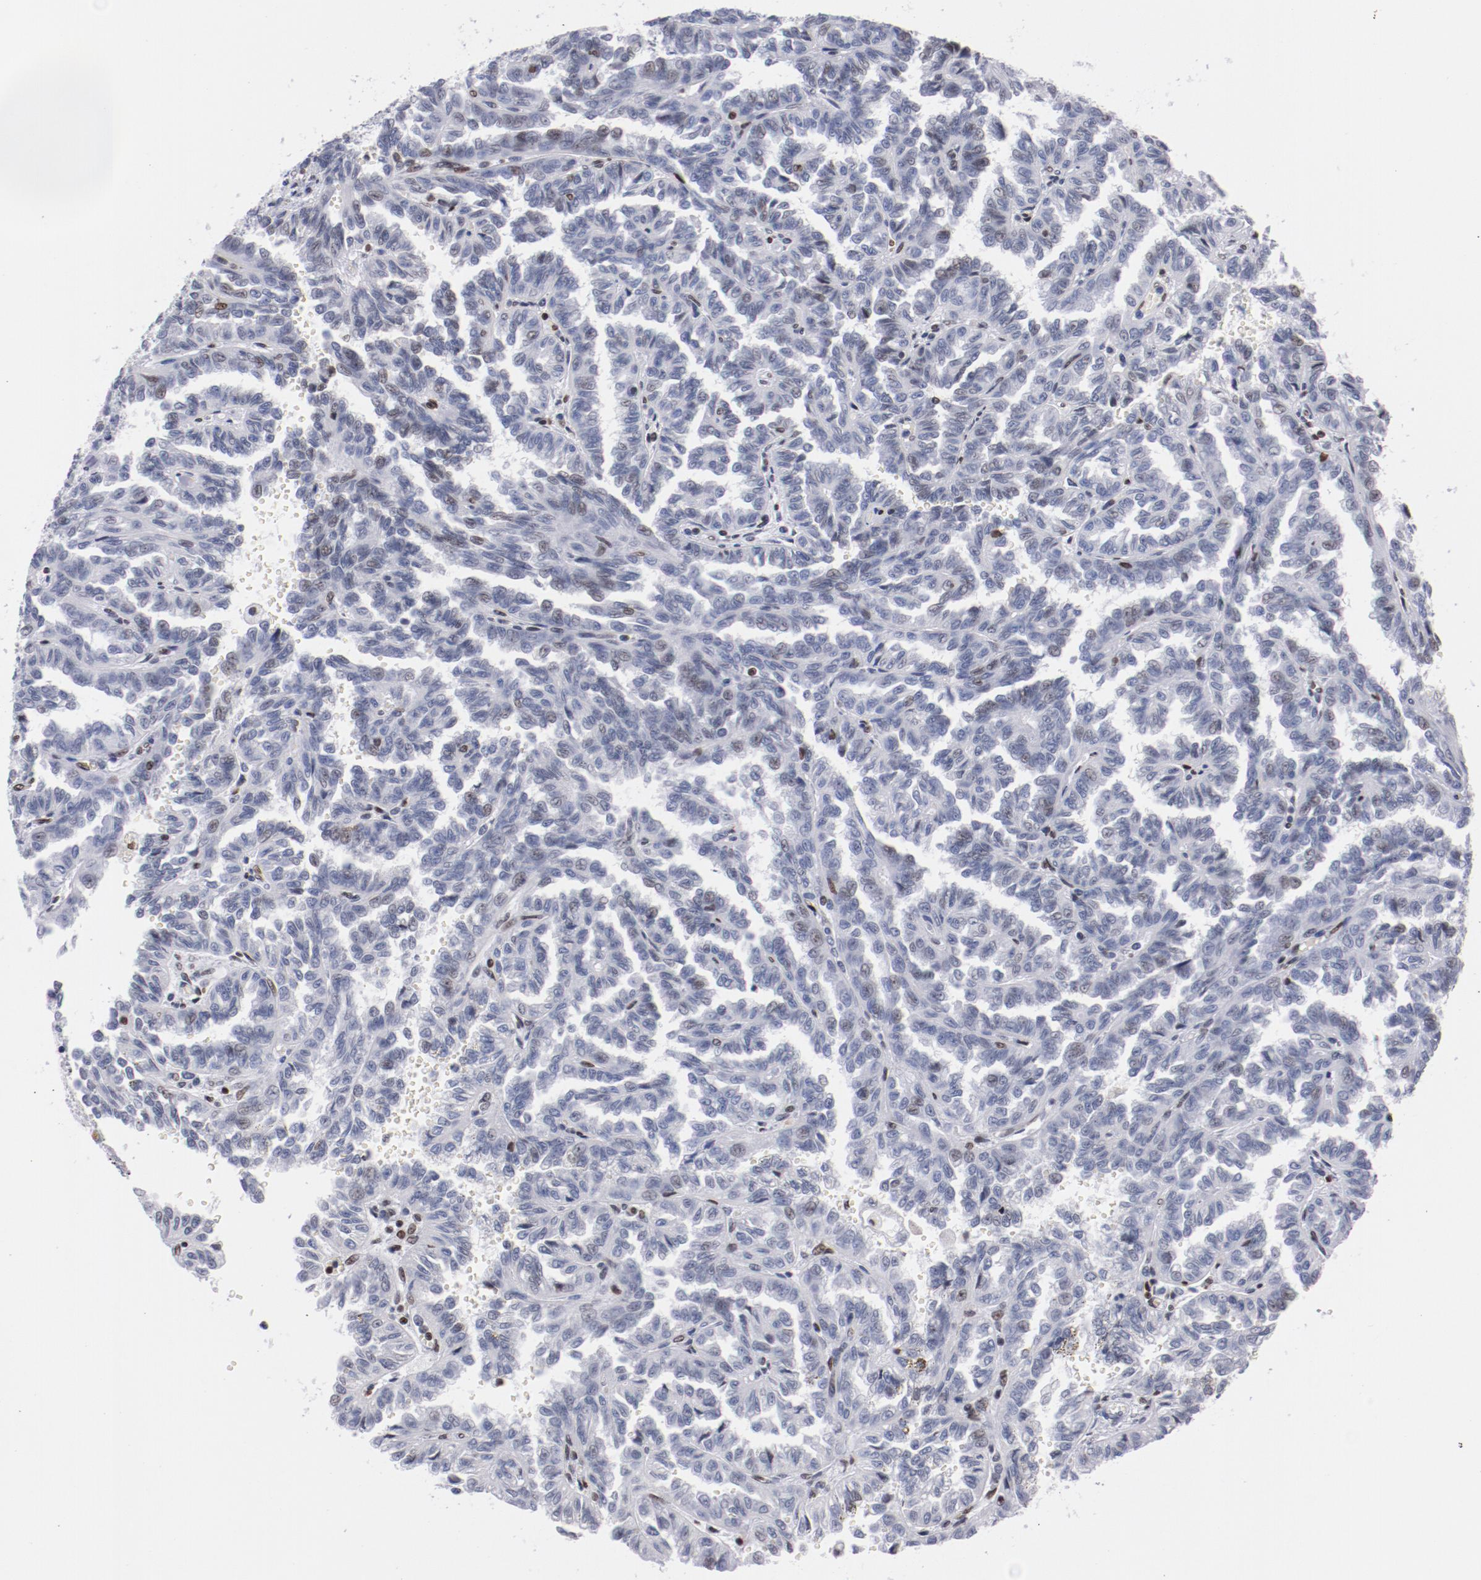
{"staining": {"intensity": "negative", "quantity": "none", "location": "none"}, "tissue": "renal cancer", "cell_type": "Tumor cells", "image_type": "cancer", "snomed": [{"axis": "morphology", "description": "Inflammation, NOS"}, {"axis": "morphology", "description": "Adenocarcinoma, NOS"}, {"axis": "topography", "description": "Kidney"}], "caption": "Immunohistochemistry photomicrograph of adenocarcinoma (renal) stained for a protein (brown), which shows no staining in tumor cells.", "gene": "IFI16", "patient": {"sex": "male", "age": 68}}